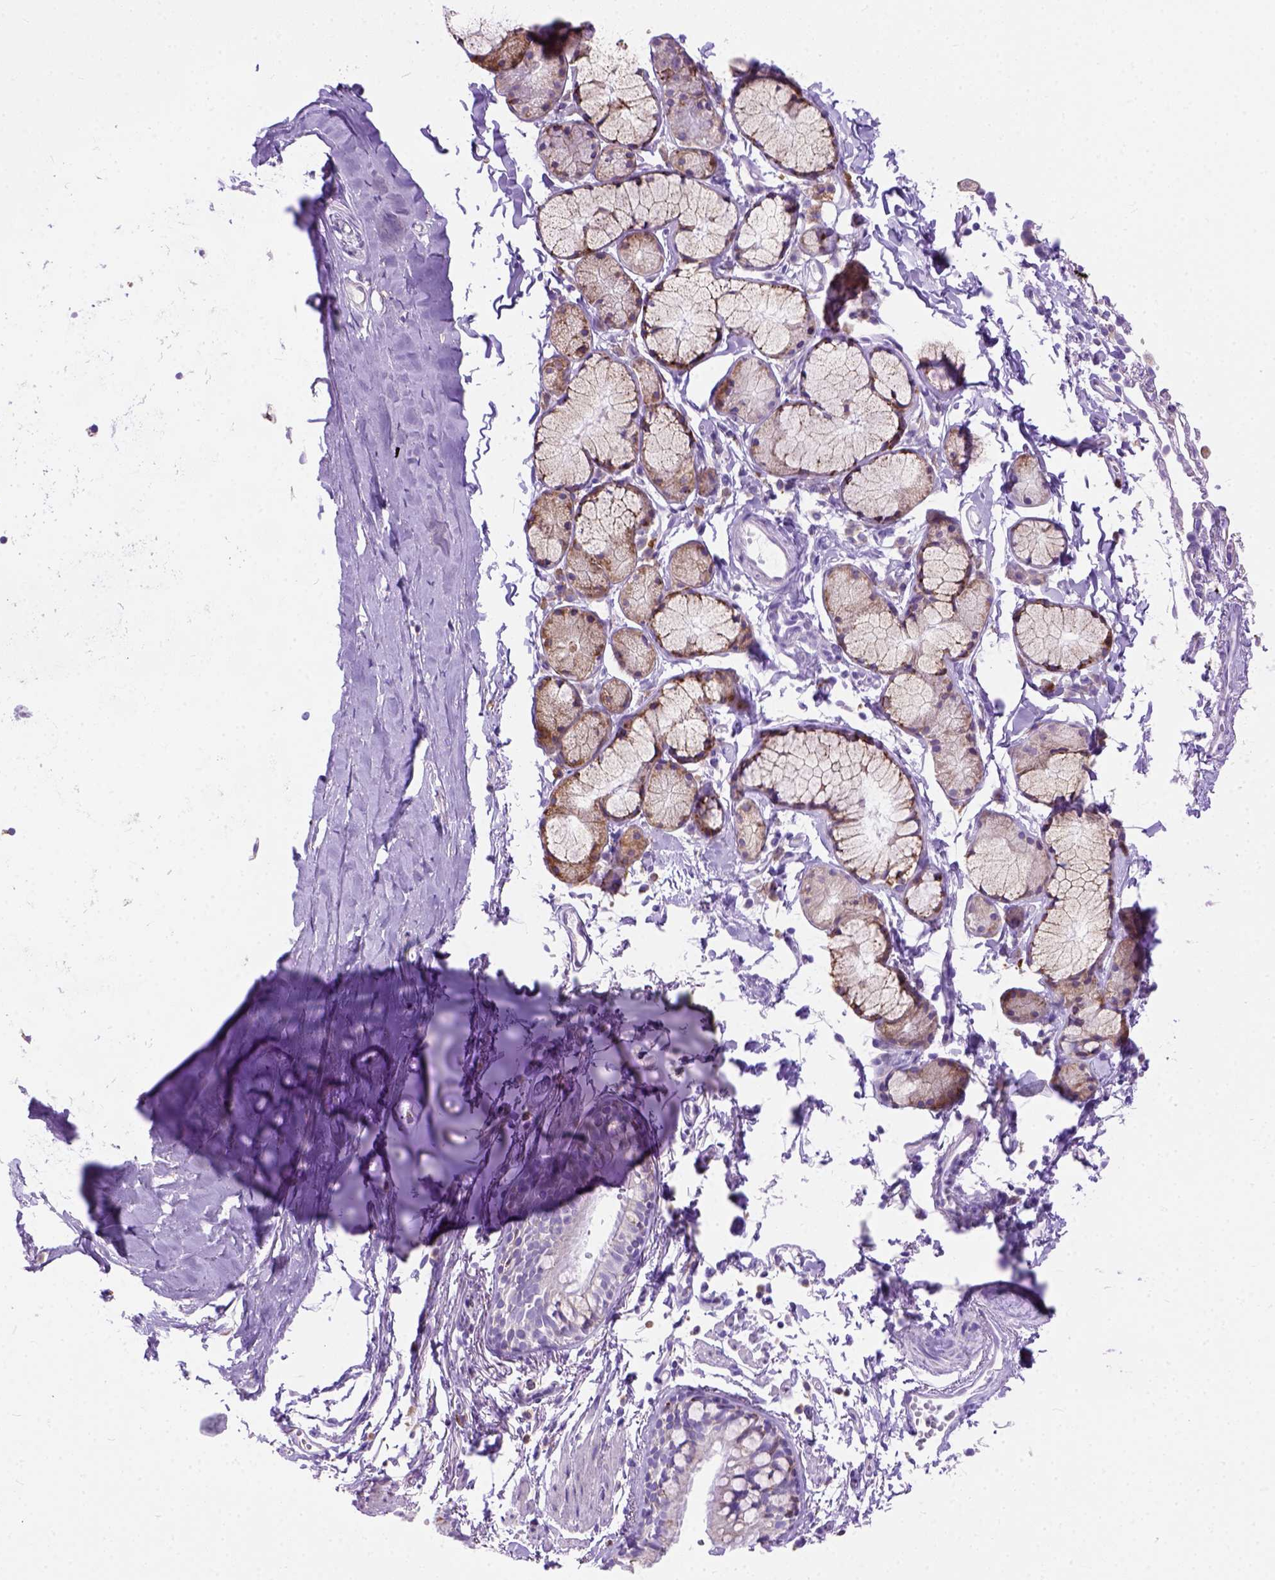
{"staining": {"intensity": "moderate", "quantity": "25%-75%", "location": "cytoplasmic/membranous"}, "tissue": "bronchus", "cell_type": "Respiratory epithelial cells", "image_type": "normal", "snomed": [{"axis": "morphology", "description": "Normal tissue, NOS"}, {"axis": "topography", "description": "Cartilage tissue"}, {"axis": "topography", "description": "Bronchus"}], "caption": "High-power microscopy captured an immunohistochemistry (IHC) micrograph of benign bronchus, revealing moderate cytoplasmic/membranous staining in about 25%-75% of respiratory epithelial cells. (DAB IHC, brown staining for protein, blue staining for nuclei).", "gene": "PLK4", "patient": {"sex": "female", "age": 59}}